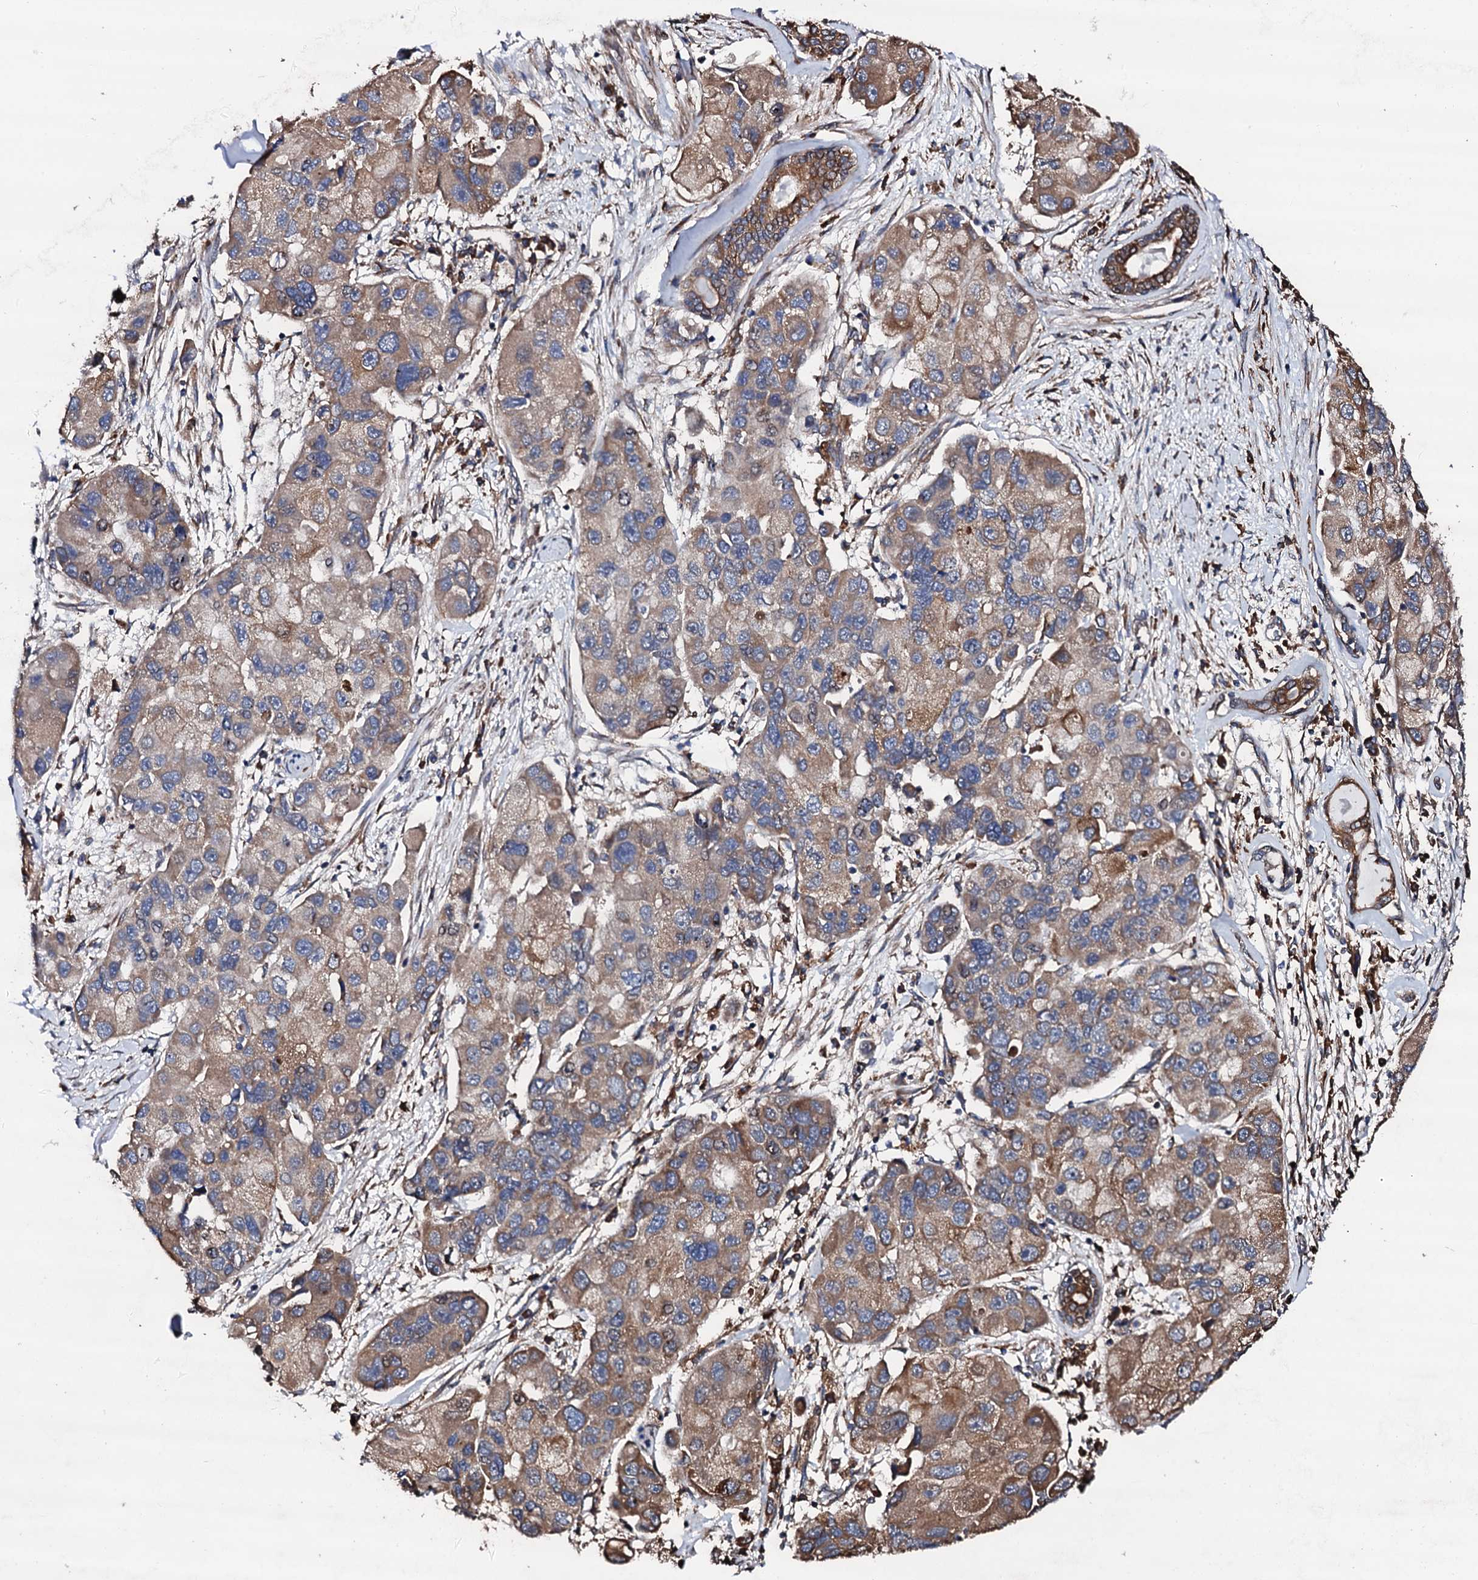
{"staining": {"intensity": "moderate", "quantity": ">75%", "location": "cytoplasmic/membranous"}, "tissue": "lung cancer", "cell_type": "Tumor cells", "image_type": "cancer", "snomed": [{"axis": "morphology", "description": "Adenocarcinoma, NOS"}, {"axis": "topography", "description": "Lung"}], "caption": "Brown immunohistochemical staining in lung cancer displays moderate cytoplasmic/membranous staining in approximately >75% of tumor cells. (brown staining indicates protein expression, while blue staining denotes nuclei).", "gene": "CKAP5", "patient": {"sex": "female", "age": 54}}